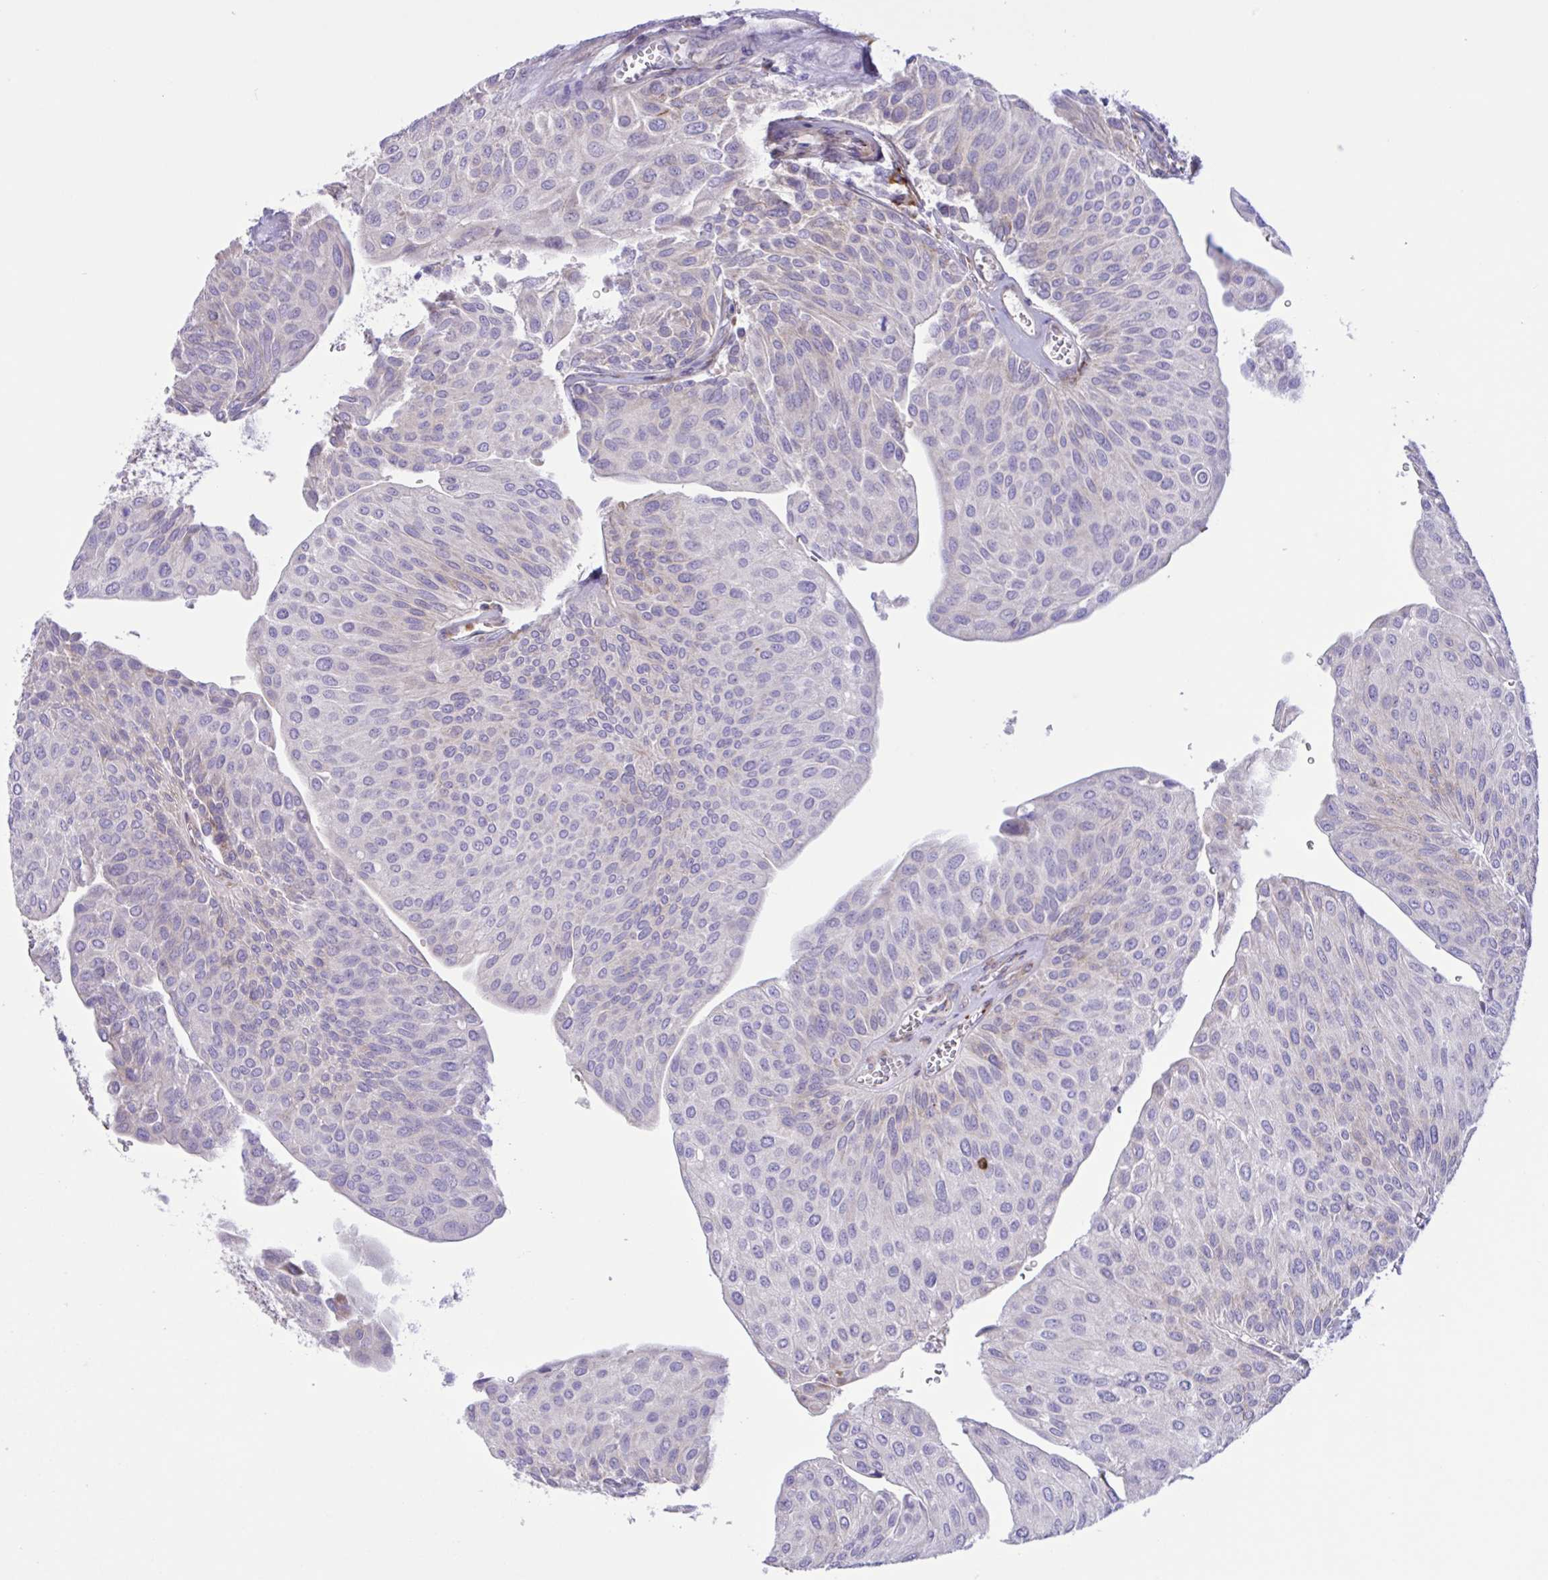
{"staining": {"intensity": "negative", "quantity": "none", "location": "none"}, "tissue": "urothelial cancer", "cell_type": "Tumor cells", "image_type": "cancer", "snomed": [{"axis": "morphology", "description": "Urothelial carcinoma, NOS"}, {"axis": "topography", "description": "Urinary bladder"}], "caption": "Protein analysis of urothelial cancer displays no significant positivity in tumor cells.", "gene": "DSC3", "patient": {"sex": "male", "age": 67}}